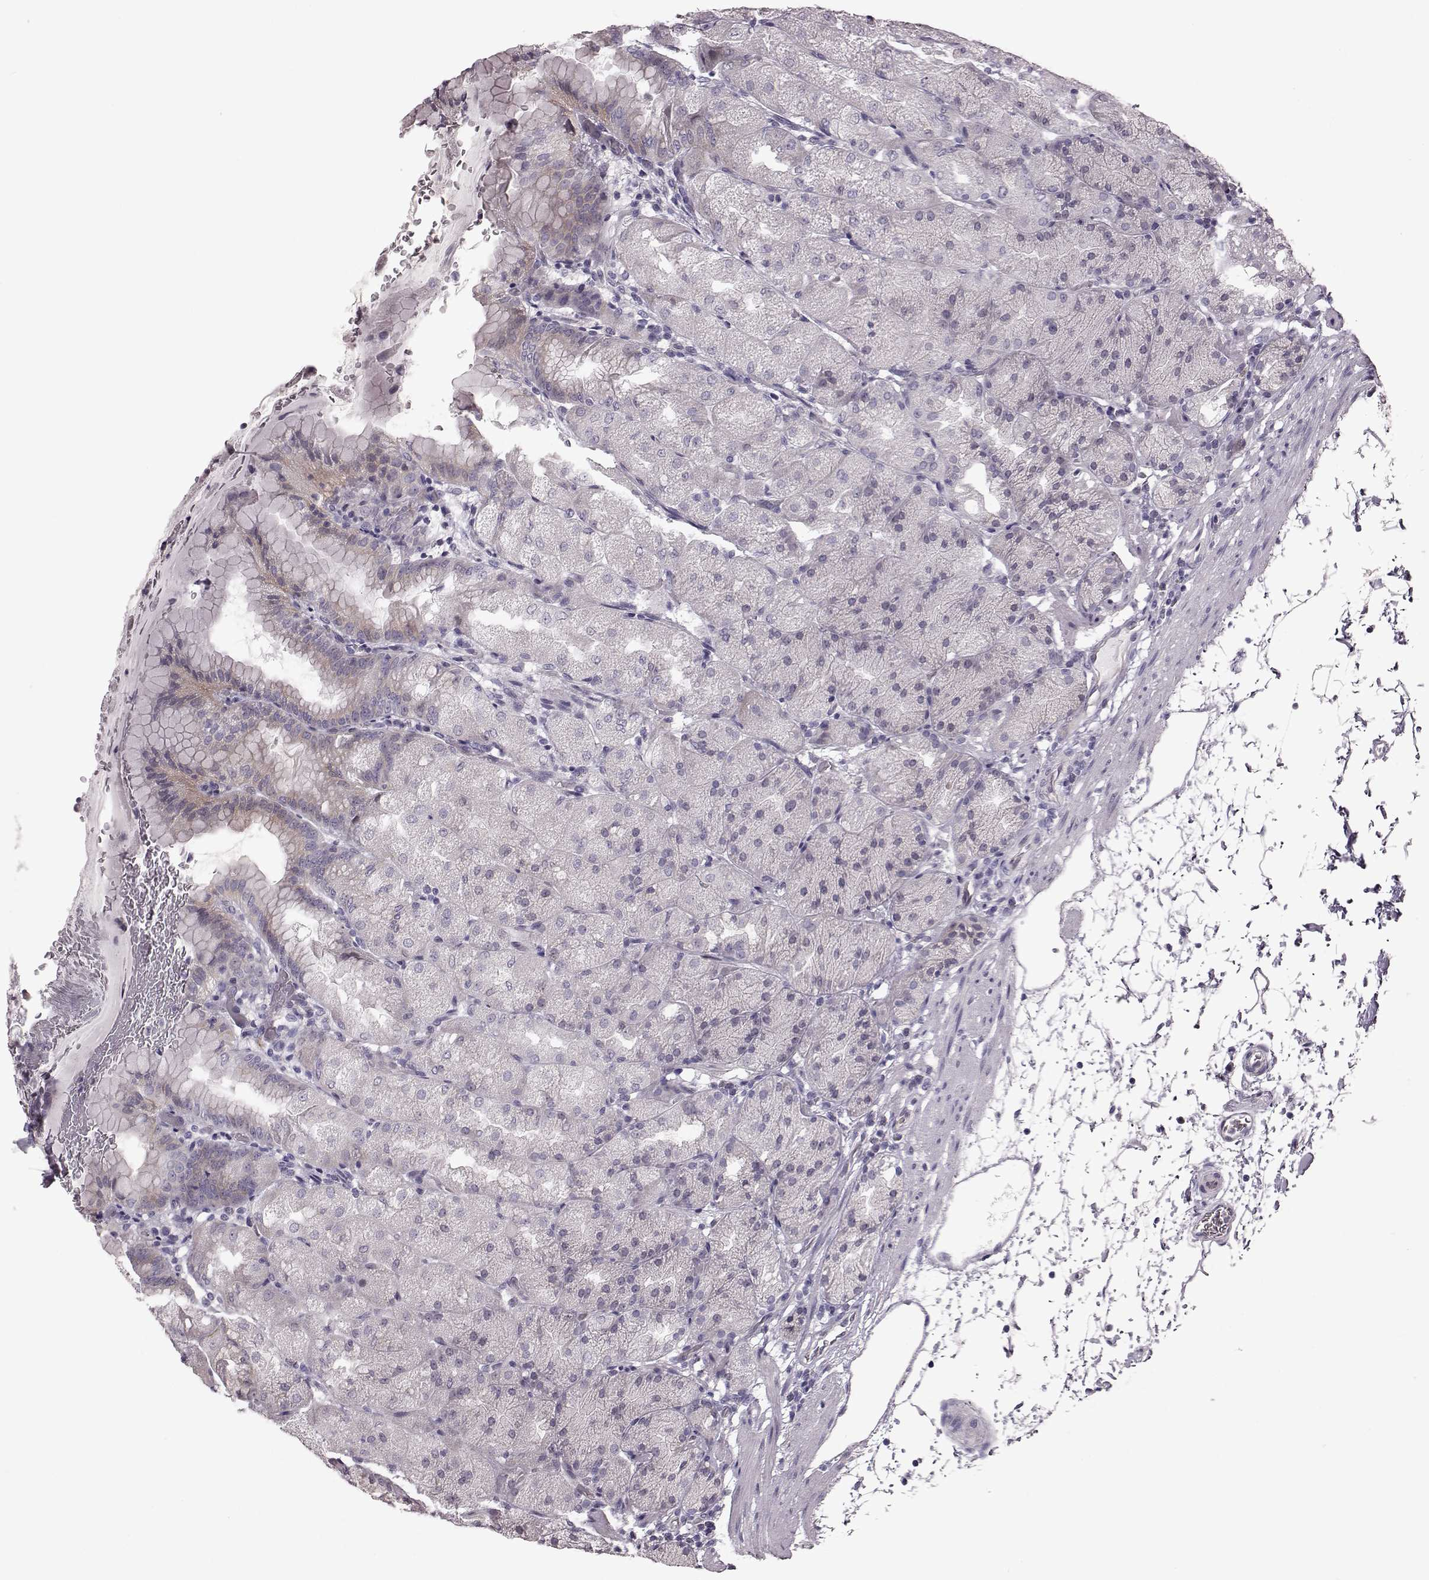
{"staining": {"intensity": "negative", "quantity": "none", "location": "none"}, "tissue": "stomach", "cell_type": "Glandular cells", "image_type": "normal", "snomed": [{"axis": "morphology", "description": "Normal tissue, NOS"}, {"axis": "topography", "description": "Stomach, upper"}, {"axis": "topography", "description": "Stomach"}, {"axis": "topography", "description": "Stomach, lower"}], "caption": "IHC of normal human stomach displays no staining in glandular cells.", "gene": "TCHHL1", "patient": {"sex": "male", "age": 62}}